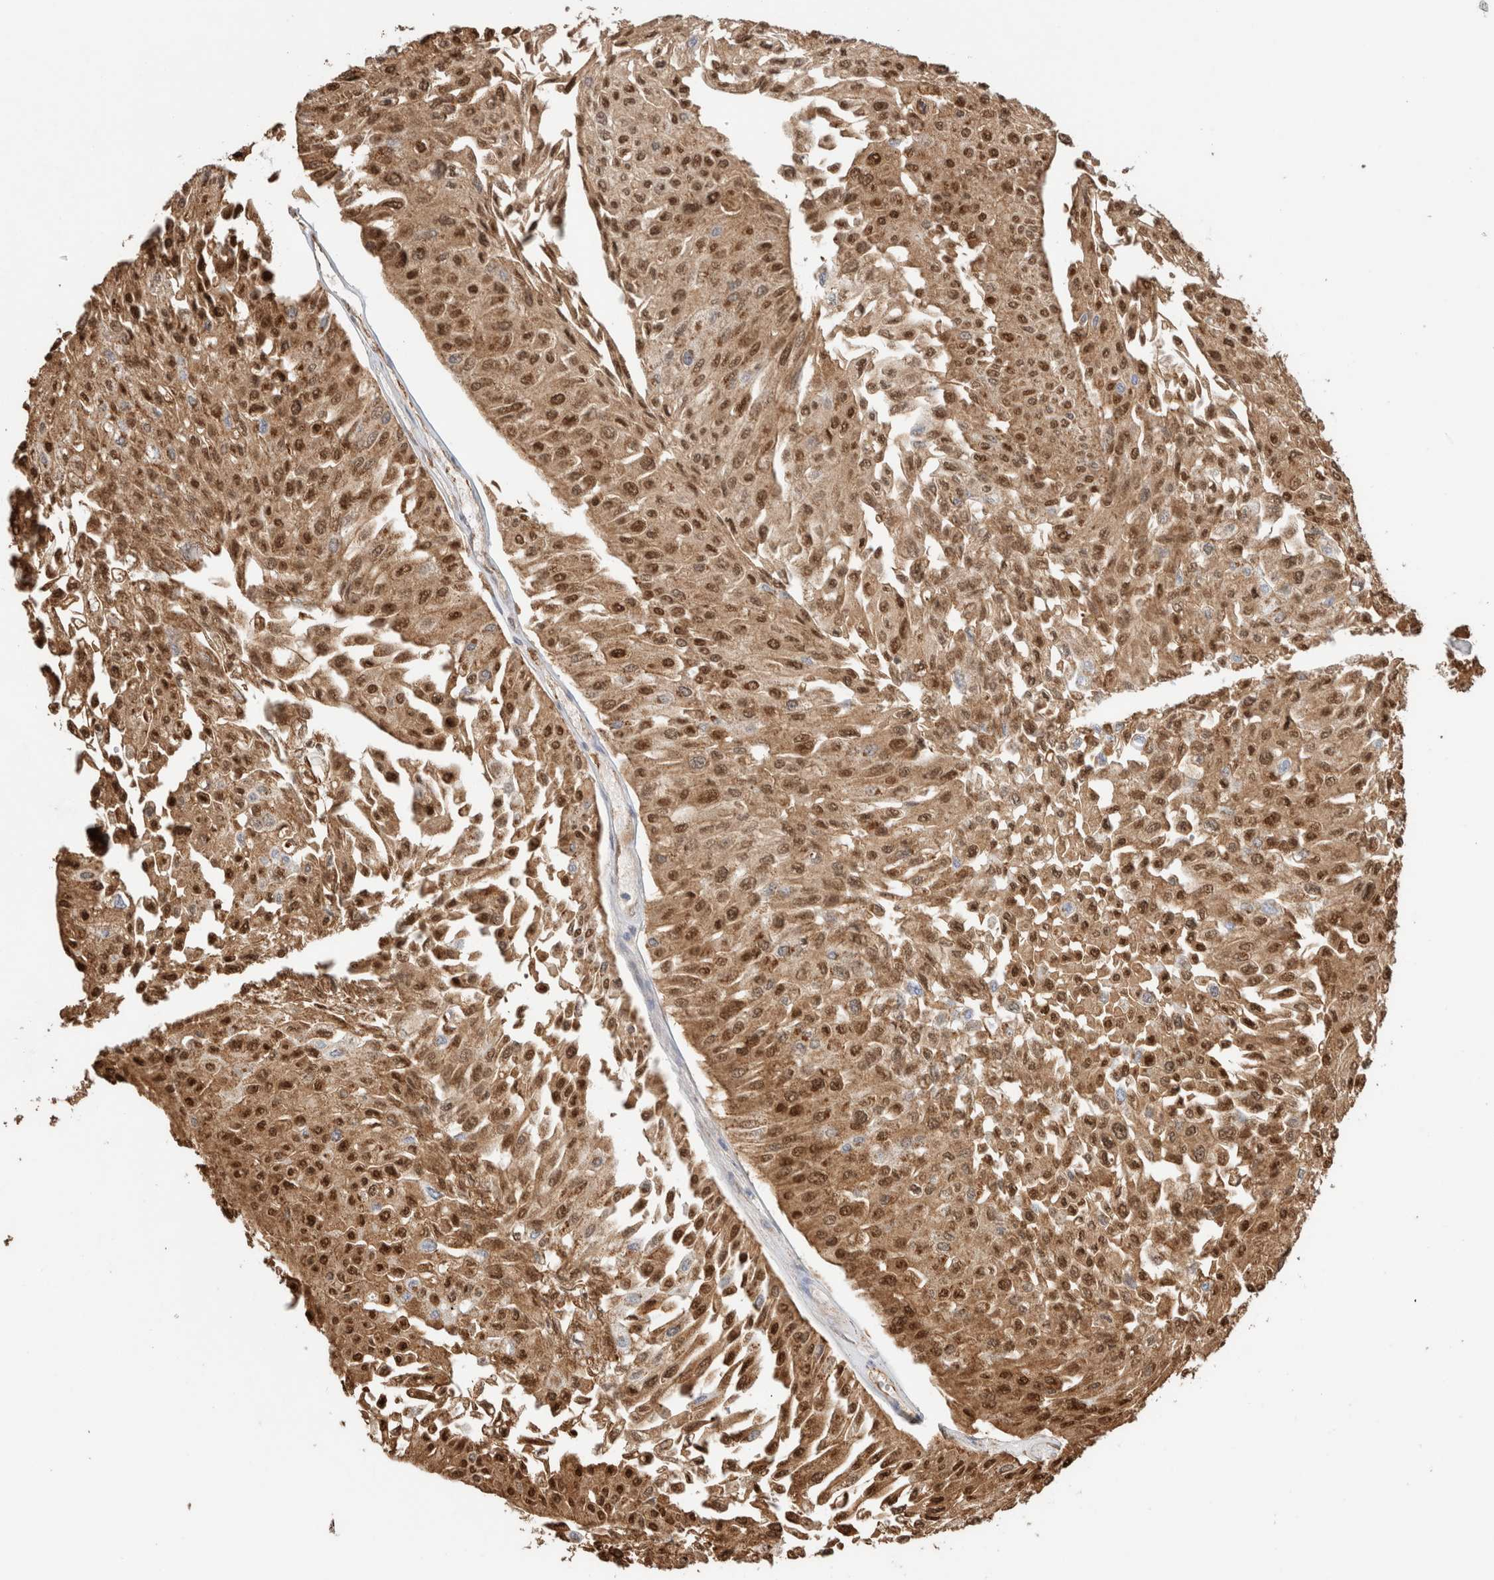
{"staining": {"intensity": "moderate", "quantity": ">75%", "location": "cytoplasmic/membranous,nuclear"}, "tissue": "urothelial cancer", "cell_type": "Tumor cells", "image_type": "cancer", "snomed": [{"axis": "morphology", "description": "Urothelial carcinoma, Low grade"}, {"axis": "topography", "description": "Urinary bladder"}], "caption": "Moderate cytoplasmic/membranous and nuclear staining is seen in approximately >75% of tumor cells in urothelial cancer.", "gene": "C1QBP", "patient": {"sex": "male", "age": 67}}